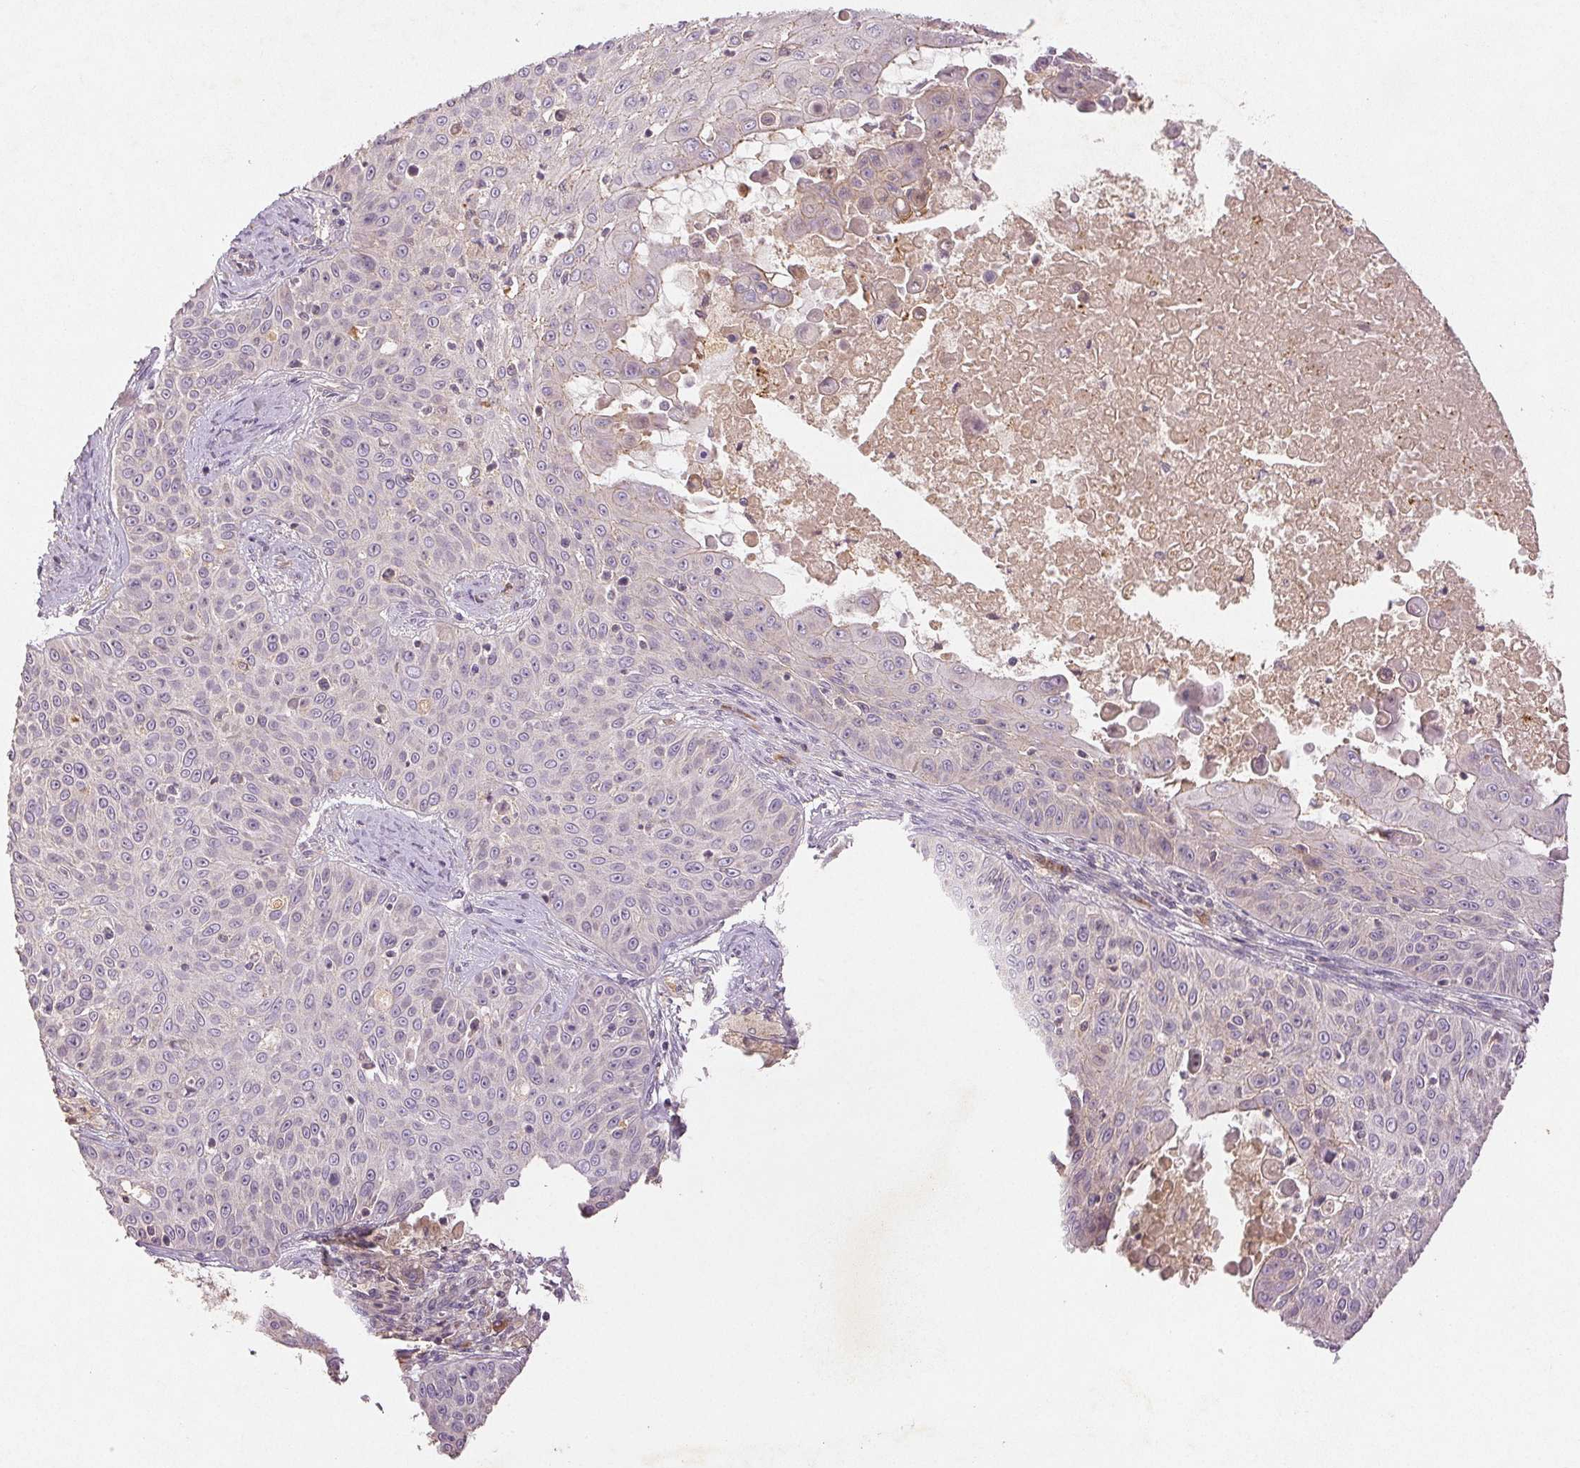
{"staining": {"intensity": "negative", "quantity": "none", "location": "none"}, "tissue": "skin cancer", "cell_type": "Tumor cells", "image_type": "cancer", "snomed": [{"axis": "morphology", "description": "Squamous cell carcinoma, NOS"}, {"axis": "topography", "description": "Skin"}], "caption": "Immunohistochemistry (IHC) micrograph of neoplastic tissue: human skin cancer stained with DAB (3,3'-diaminobenzidine) shows no significant protein positivity in tumor cells.", "gene": "YIF1B", "patient": {"sex": "male", "age": 82}}